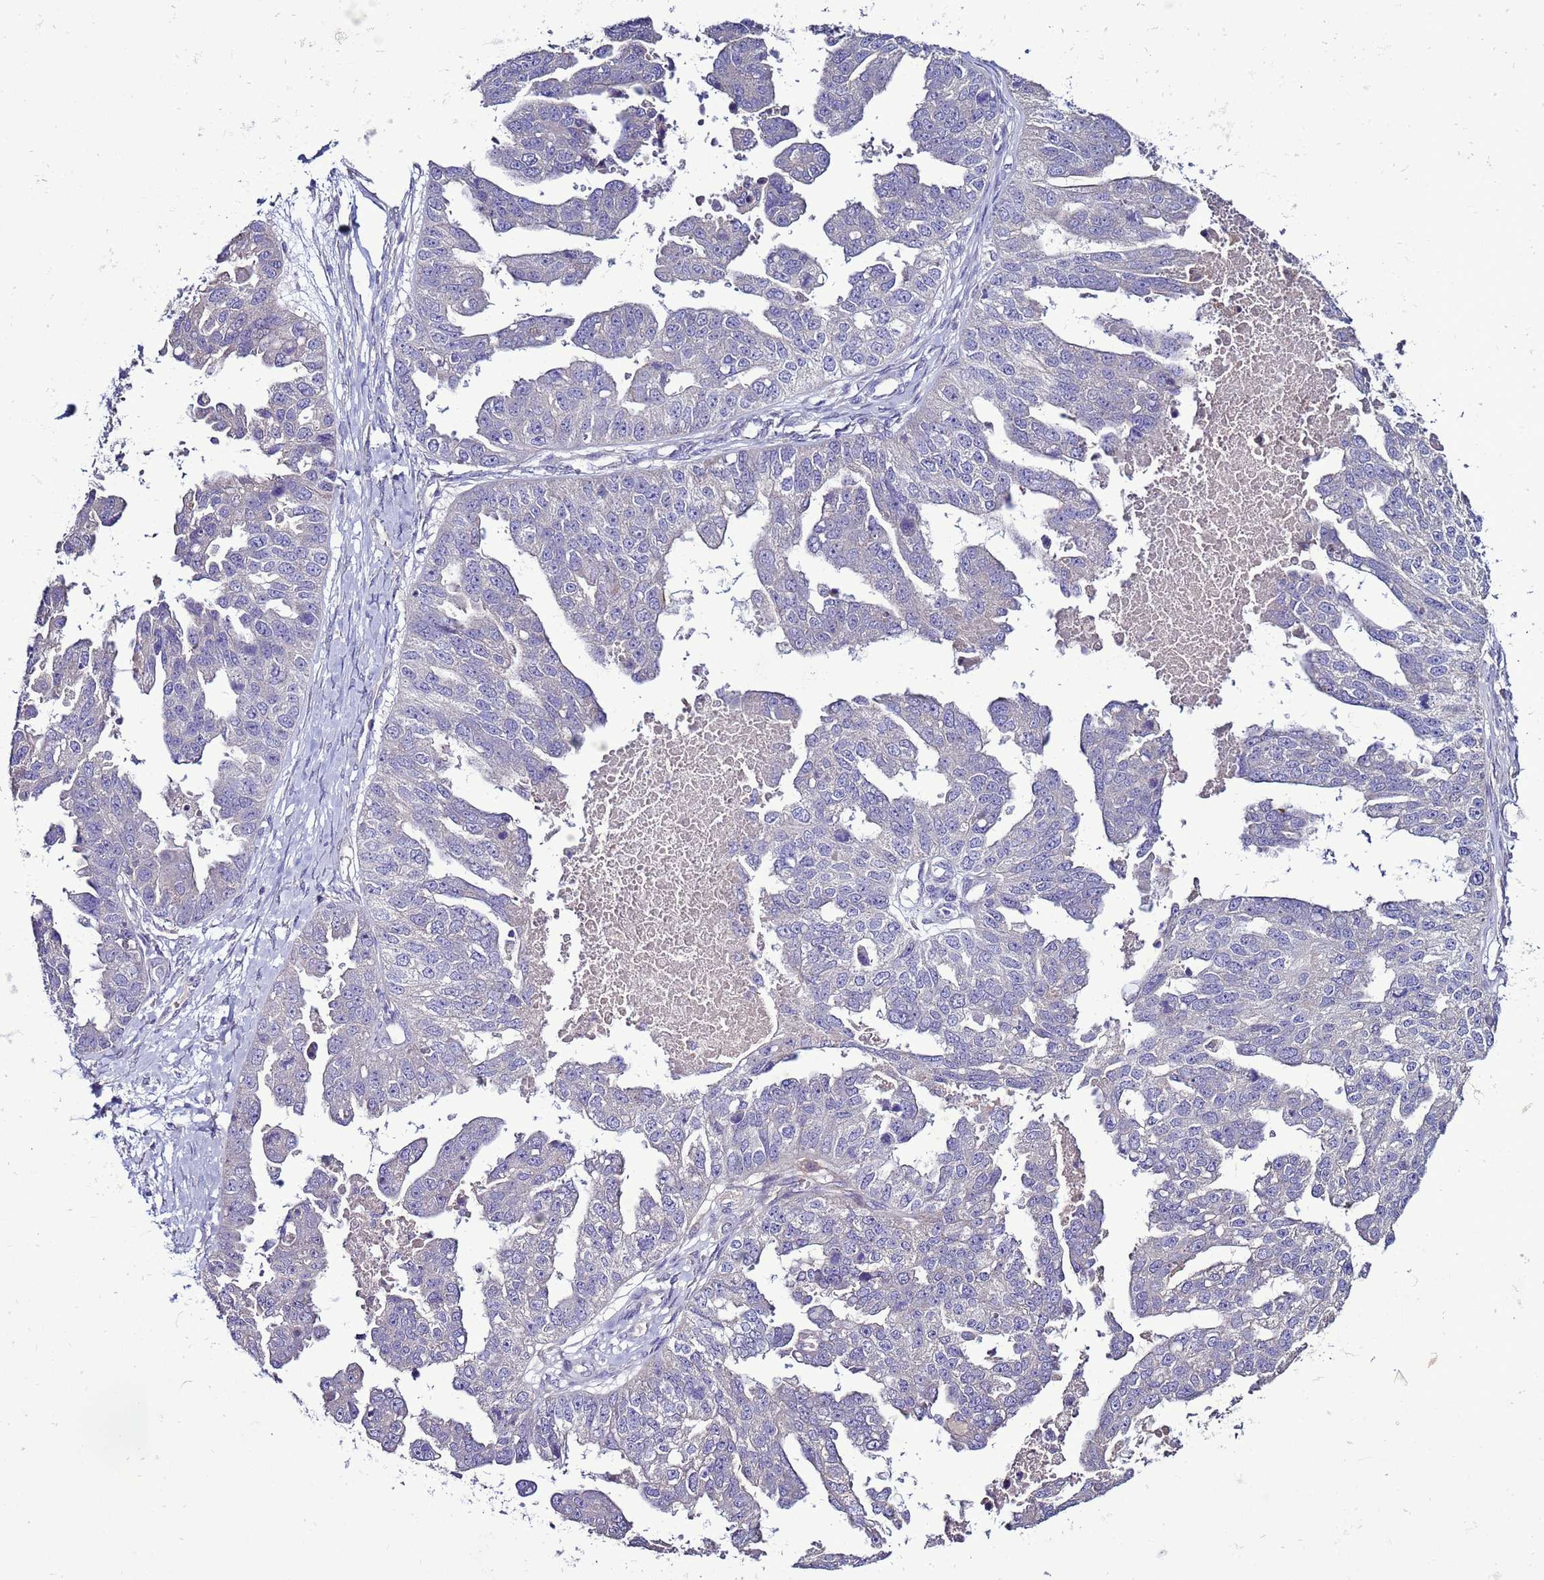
{"staining": {"intensity": "negative", "quantity": "none", "location": "none"}, "tissue": "ovarian cancer", "cell_type": "Tumor cells", "image_type": "cancer", "snomed": [{"axis": "morphology", "description": "Cystadenocarcinoma, serous, NOS"}, {"axis": "topography", "description": "Ovary"}], "caption": "Image shows no protein staining in tumor cells of serous cystadenocarcinoma (ovarian) tissue.", "gene": "RABL2B", "patient": {"sex": "female", "age": 58}}